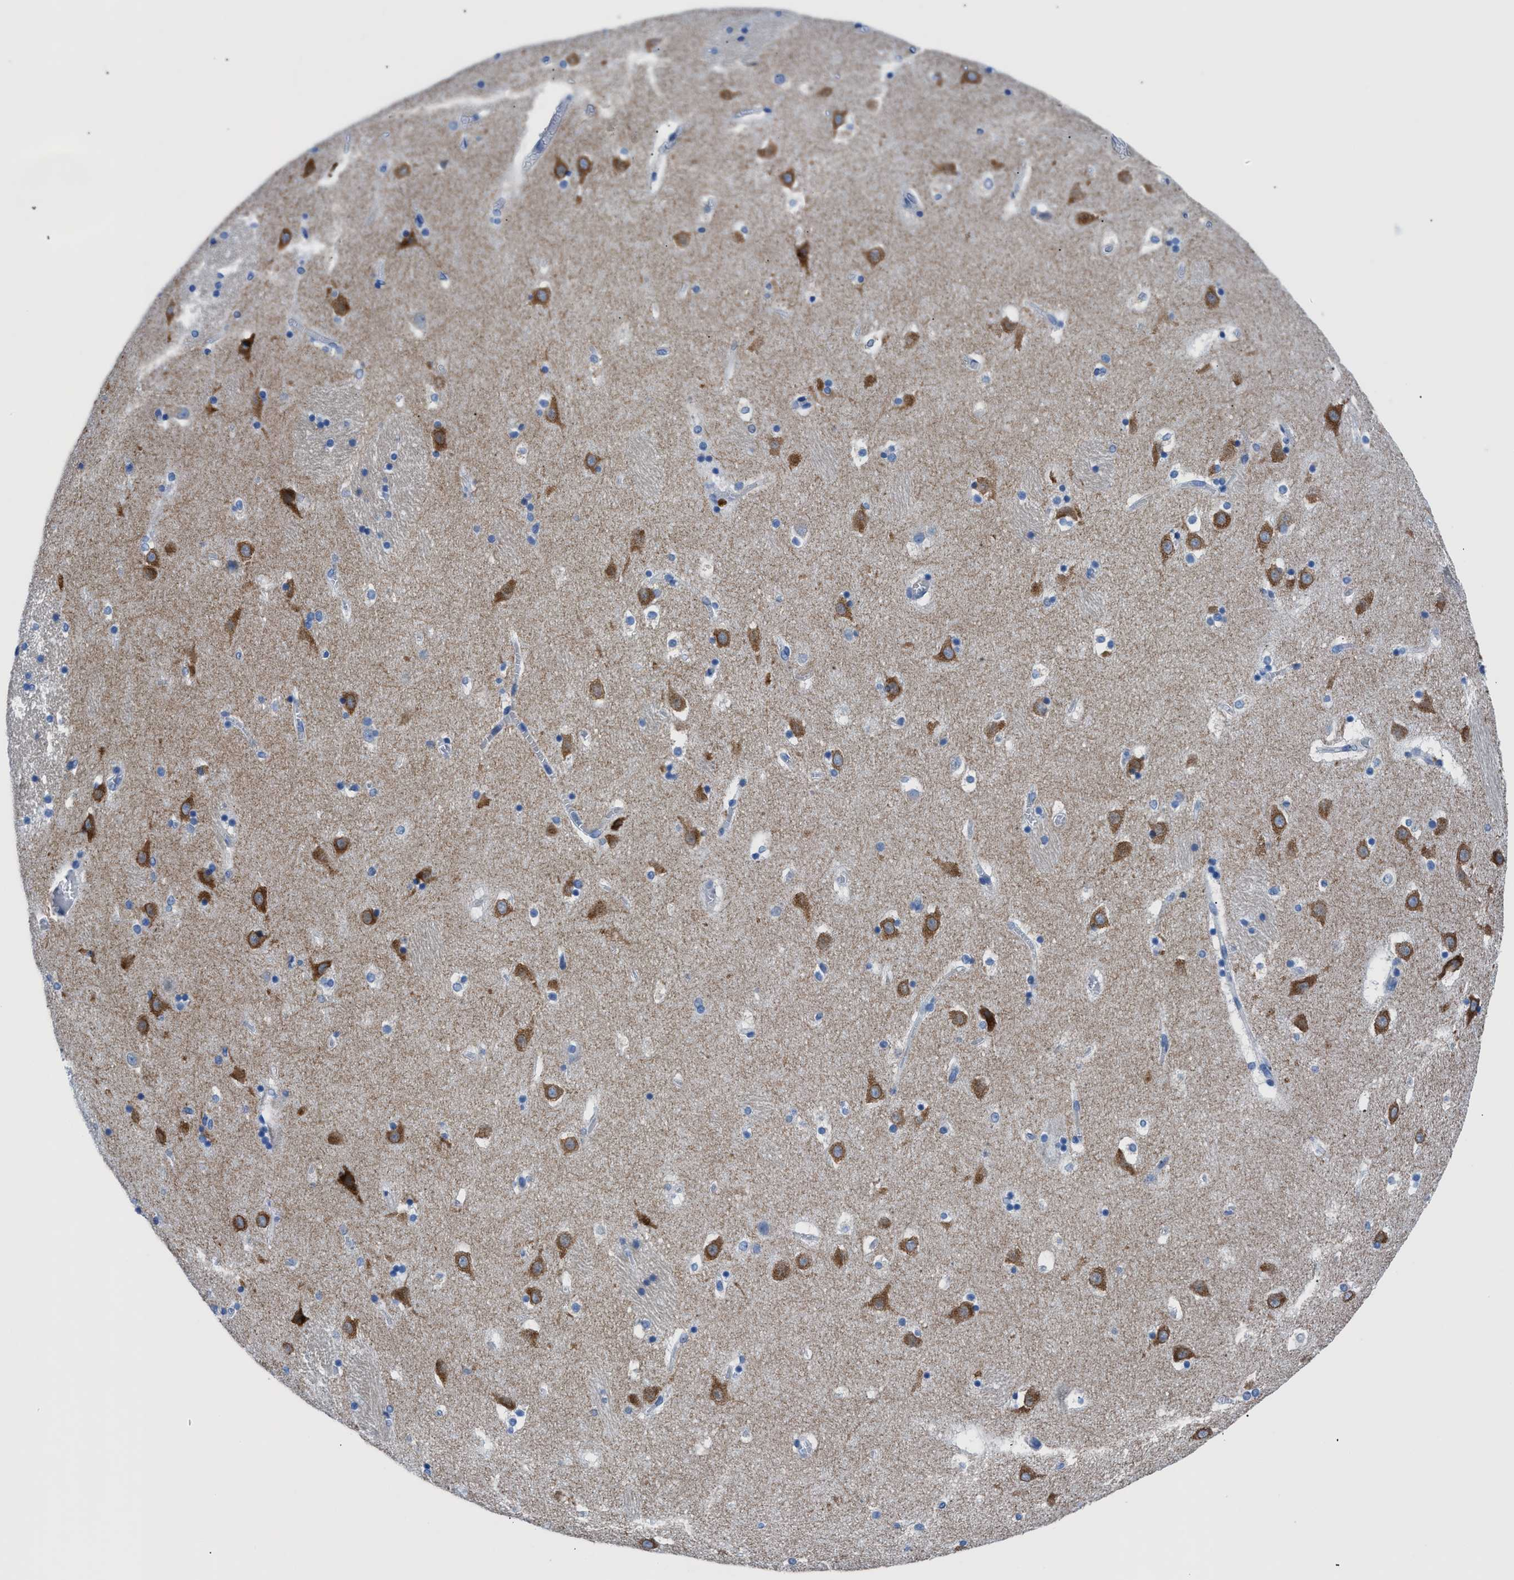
{"staining": {"intensity": "negative", "quantity": "none", "location": "none"}, "tissue": "caudate", "cell_type": "Glial cells", "image_type": "normal", "snomed": [{"axis": "morphology", "description": "Normal tissue, NOS"}, {"axis": "topography", "description": "Lateral ventricle wall"}], "caption": "Immunohistochemistry (IHC) micrograph of normal caudate: human caudate stained with DAB exhibits no significant protein staining in glial cells. The staining is performed using DAB brown chromogen with nuclei counter-stained in using hematoxylin.", "gene": "ITPR1", "patient": {"sex": "male", "age": 45}}